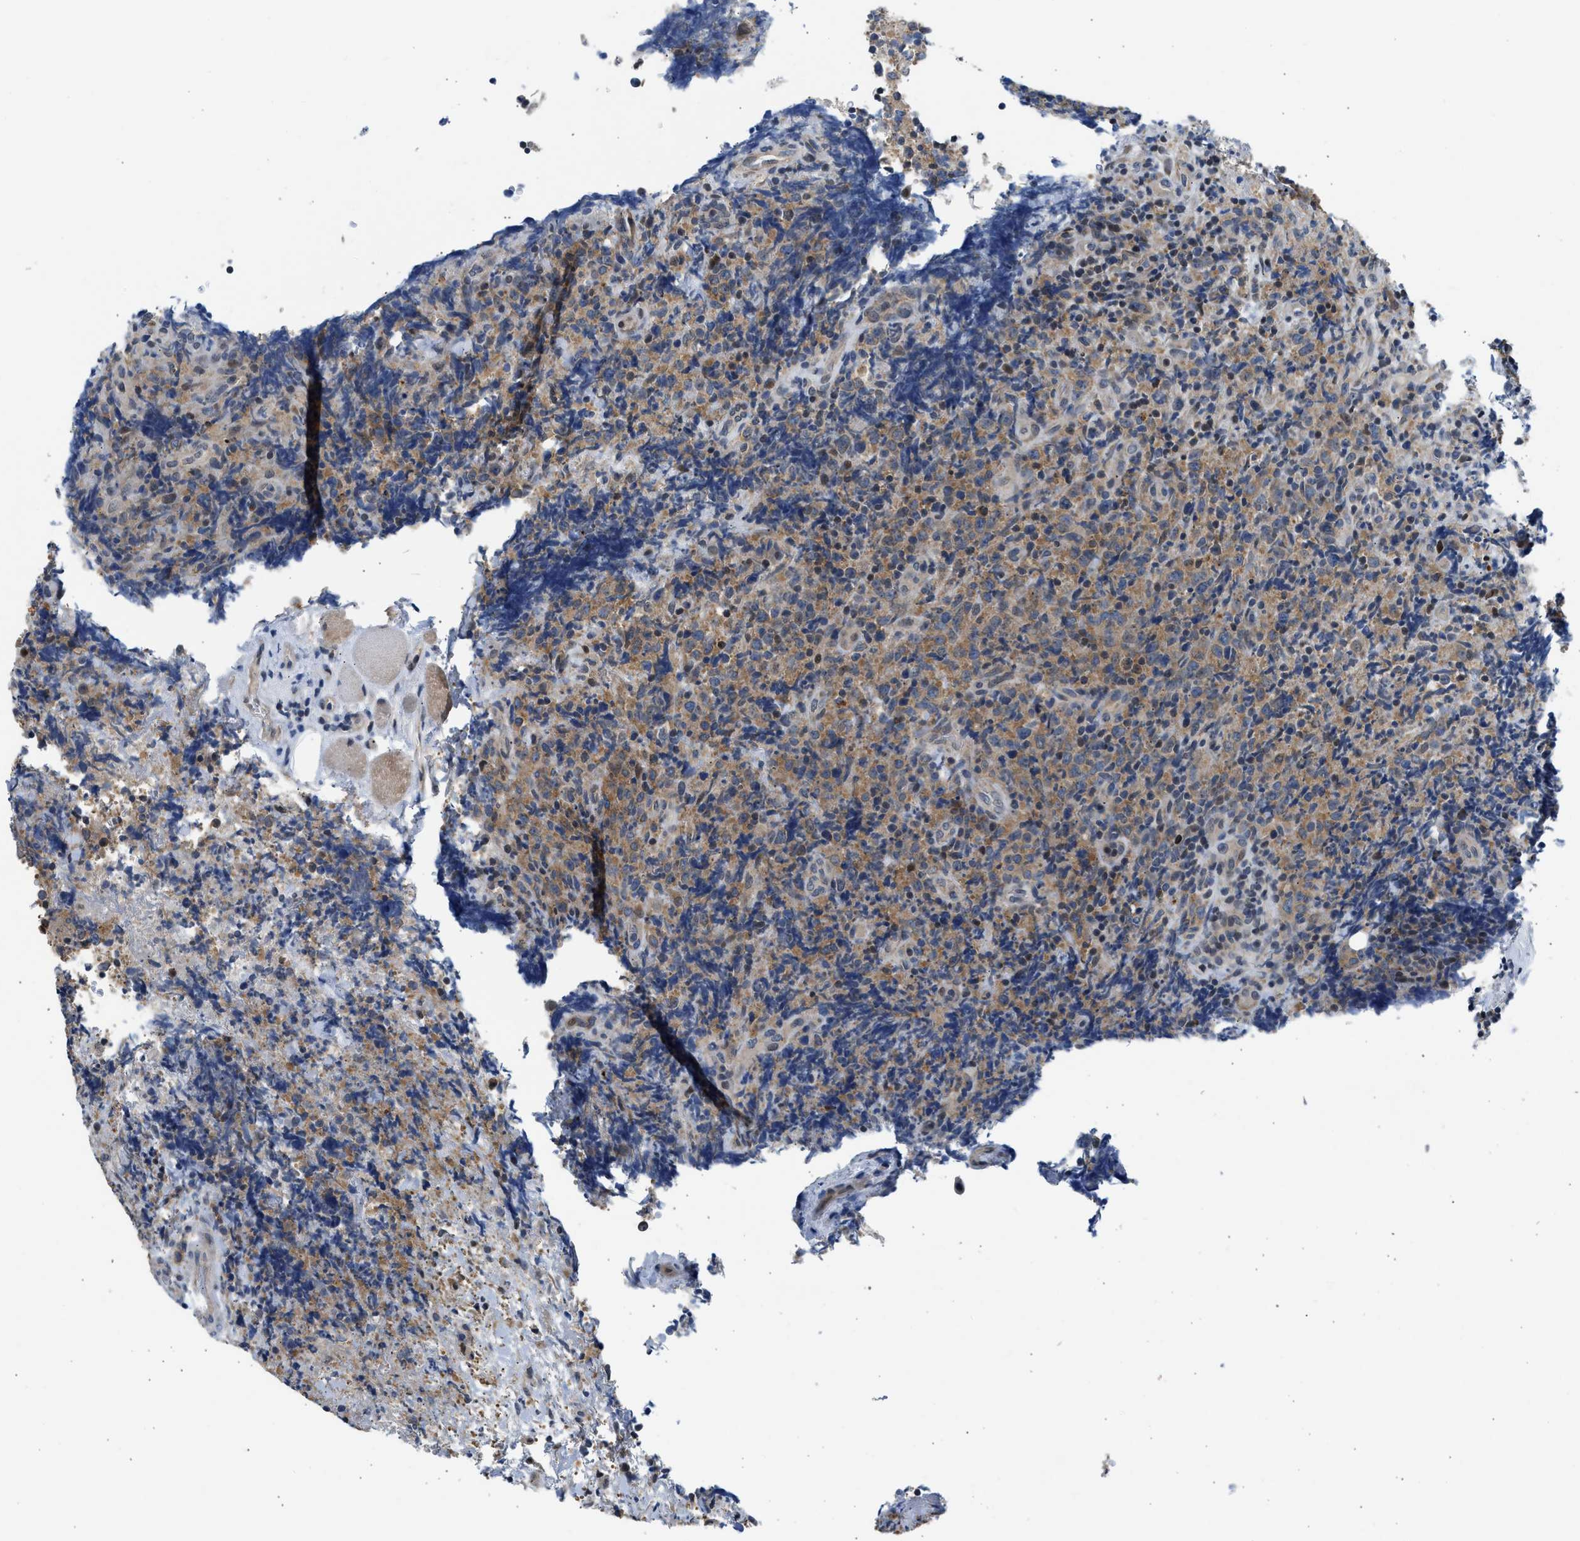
{"staining": {"intensity": "moderate", "quantity": "25%-75%", "location": "cytoplasmic/membranous"}, "tissue": "lymphoma", "cell_type": "Tumor cells", "image_type": "cancer", "snomed": [{"axis": "morphology", "description": "Malignant lymphoma, non-Hodgkin's type, High grade"}, {"axis": "topography", "description": "Tonsil"}], "caption": "Lymphoma stained with a protein marker demonstrates moderate staining in tumor cells.", "gene": "OLIG3", "patient": {"sex": "female", "age": 36}}